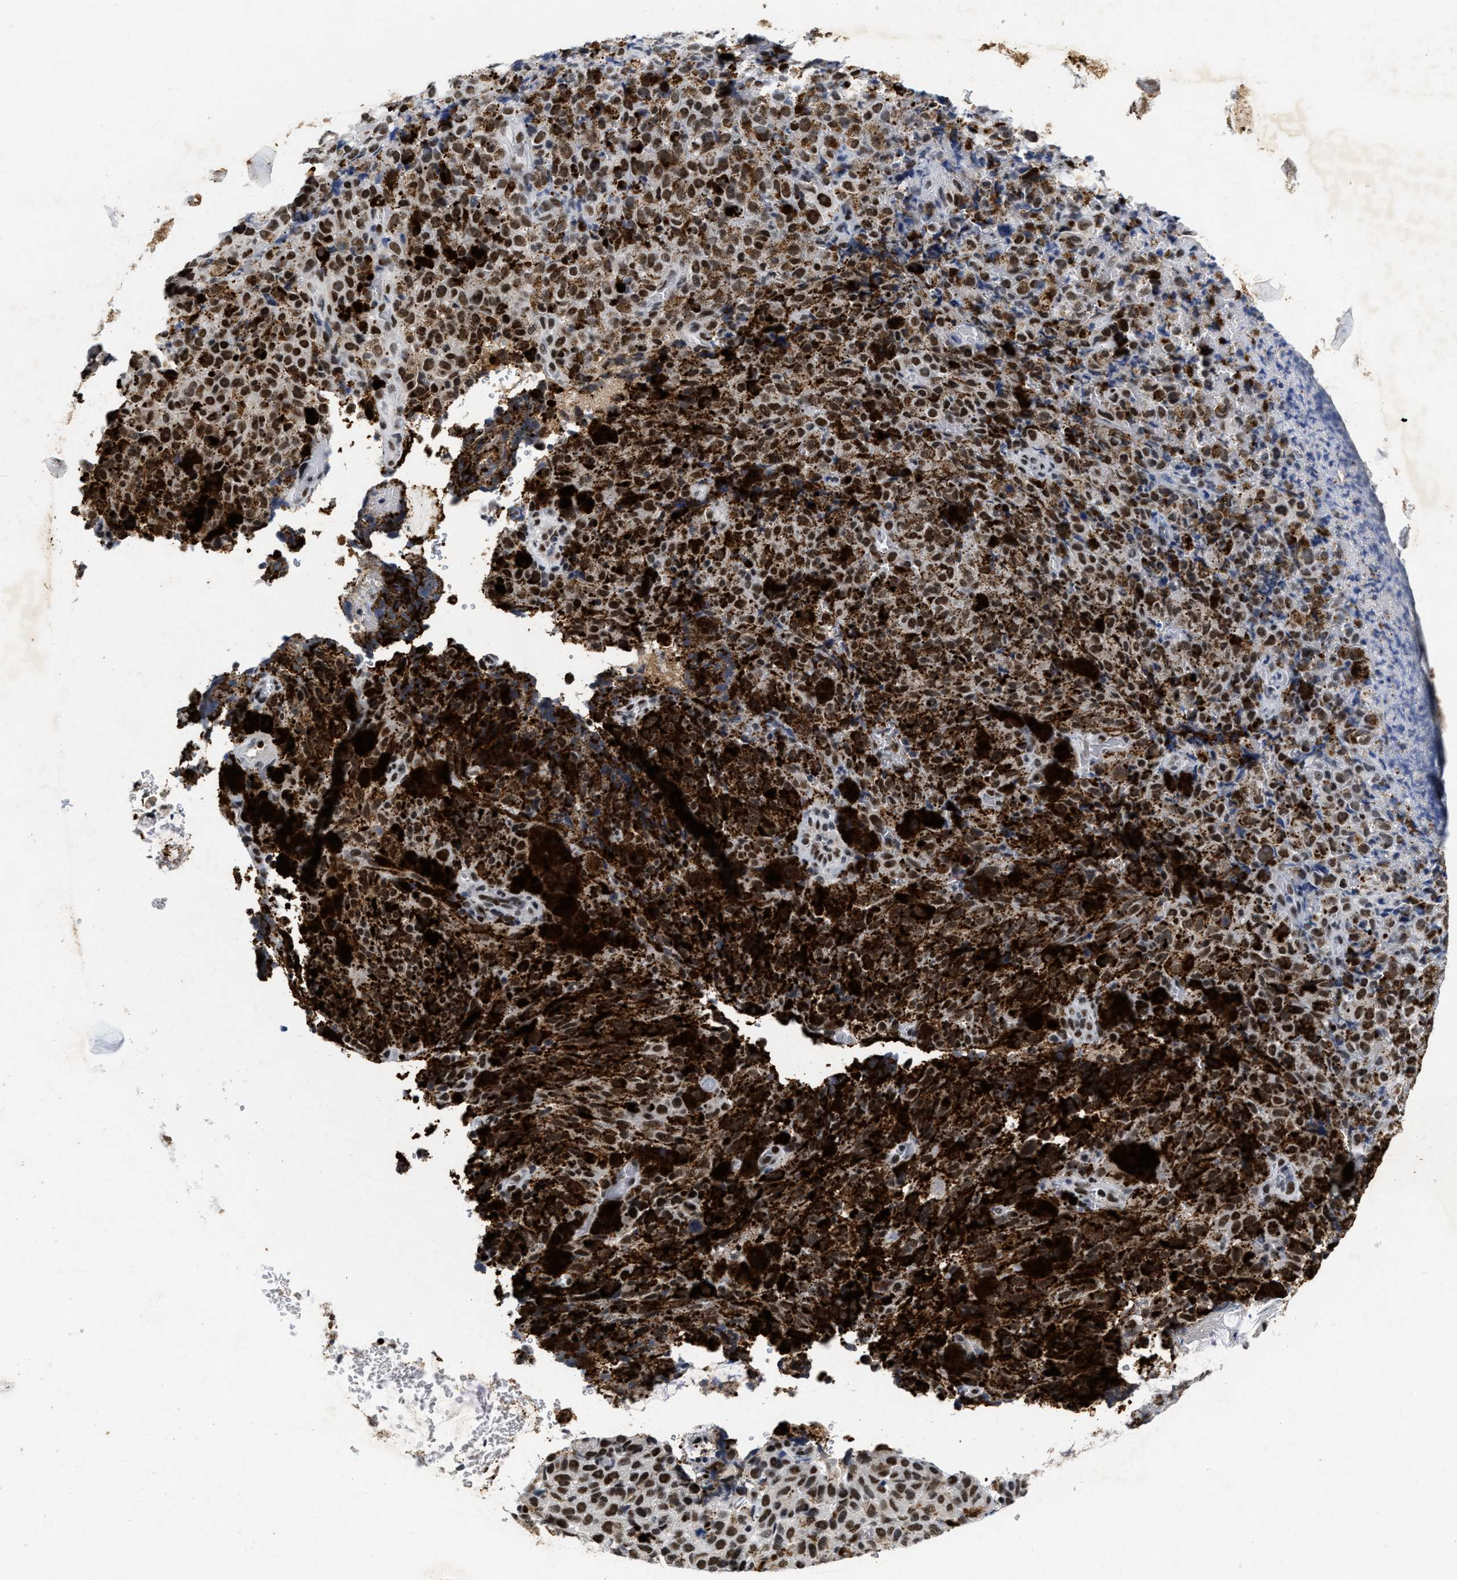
{"staining": {"intensity": "moderate", "quantity": ">75%", "location": "nuclear"}, "tissue": "melanoma", "cell_type": "Tumor cells", "image_type": "cancer", "snomed": [{"axis": "morphology", "description": "Malignant melanoma, NOS"}, {"axis": "topography", "description": "Rectum"}], "caption": "DAB immunohistochemical staining of malignant melanoma exhibits moderate nuclear protein positivity in about >75% of tumor cells.", "gene": "INIP", "patient": {"sex": "female", "age": 81}}